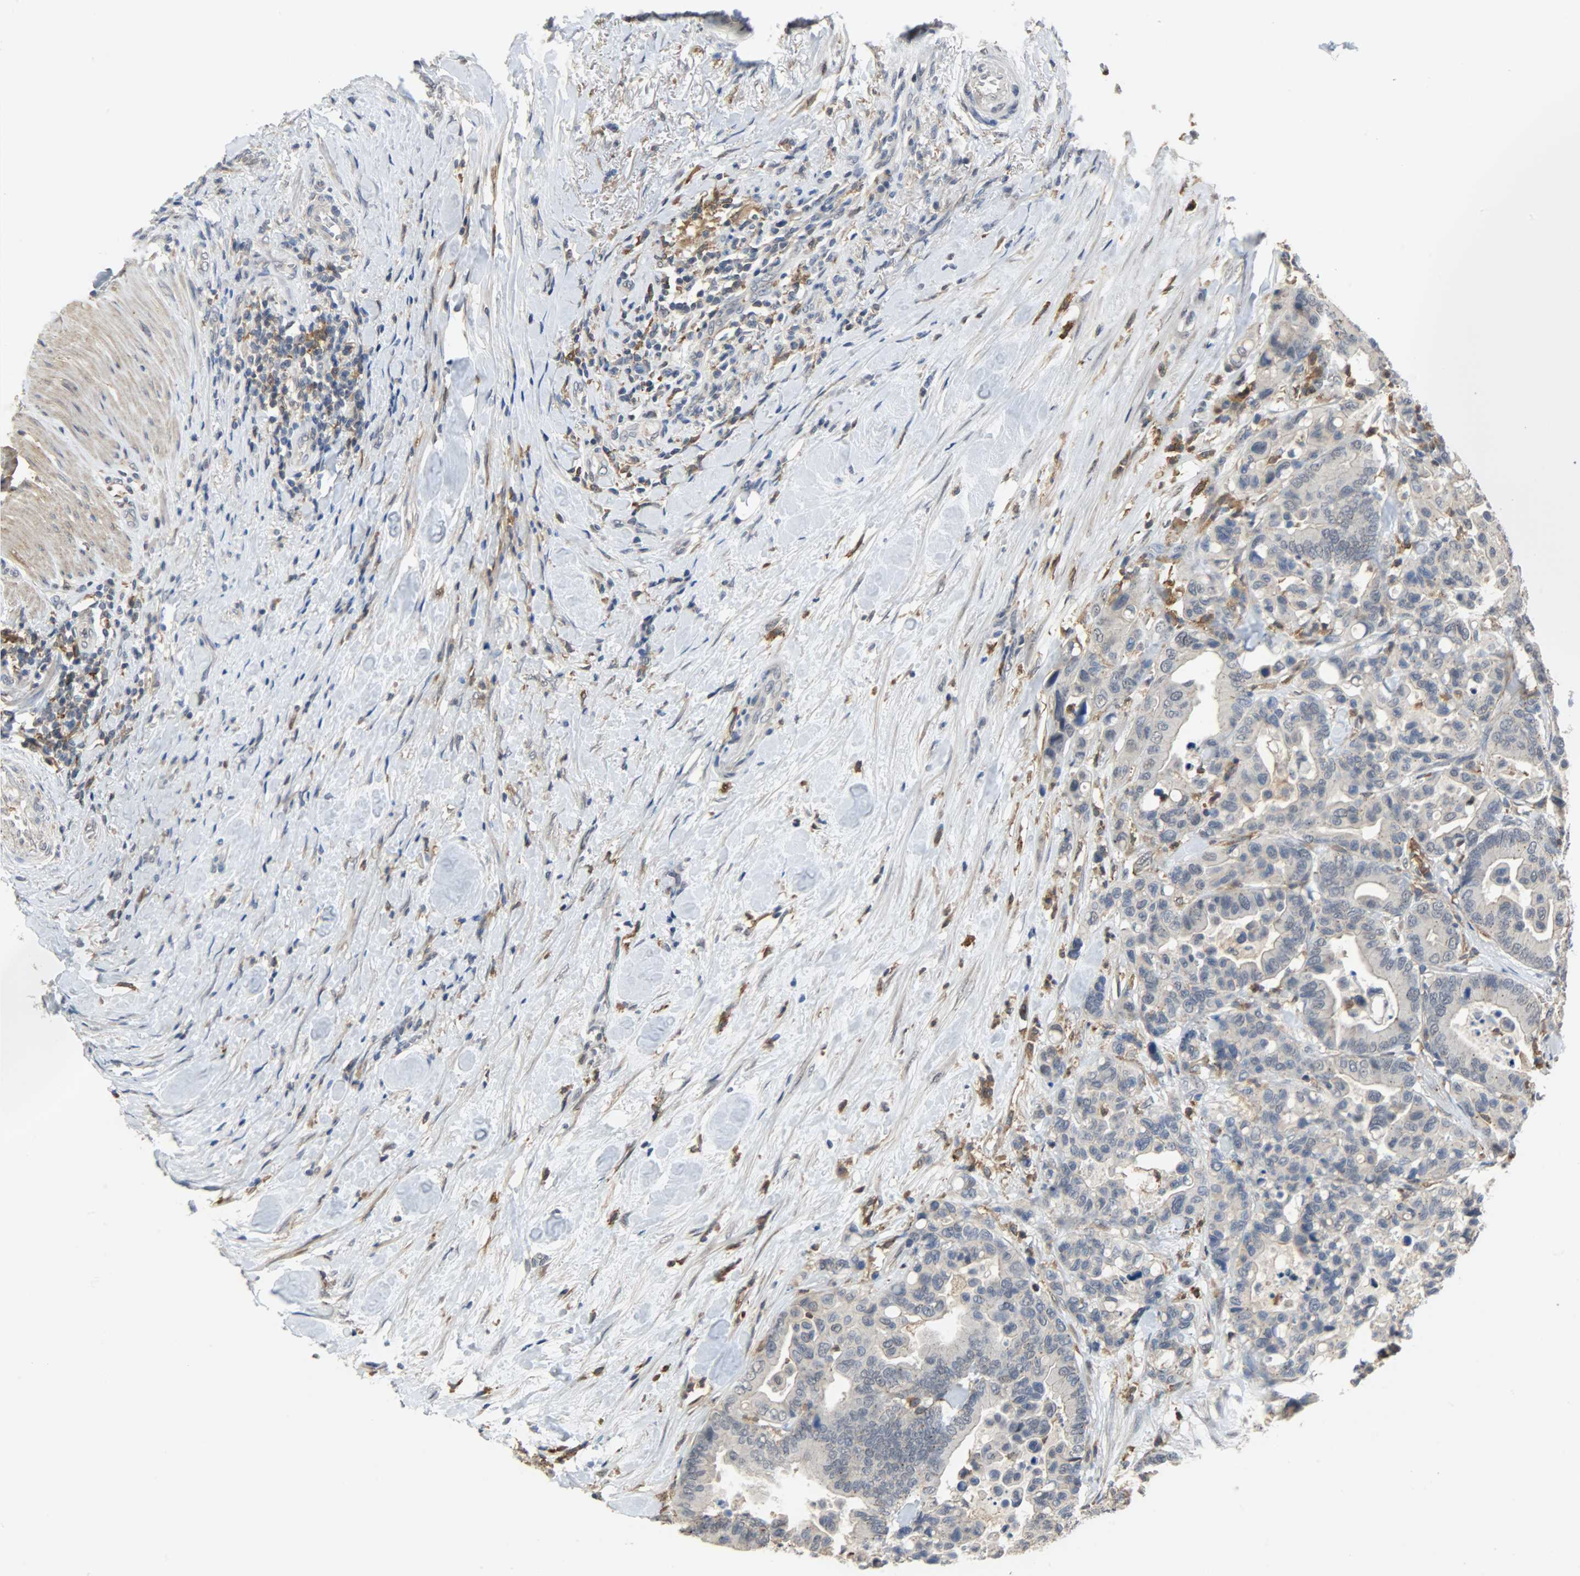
{"staining": {"intensity": "negative", "quantity": "none", "location": "none"}, "tissue": "colorectal cancer", "cell_type": "Tumor cells", "image_type": "cancer", "snomed": [{"axis": "morphology", "description": "Adenocarcinoma, NOS"}, {"axis": "topography", "description": "Colon"}], "caption": "The image displays no staining of tumor cells in colorectal cancer. (Stains: DAB IHC with hematoxylin counter stain, Microscopy: brightfield microscopy at high magnification).", "gene": "SKAP2", "patient": {"sex": "male", "age": 82}}